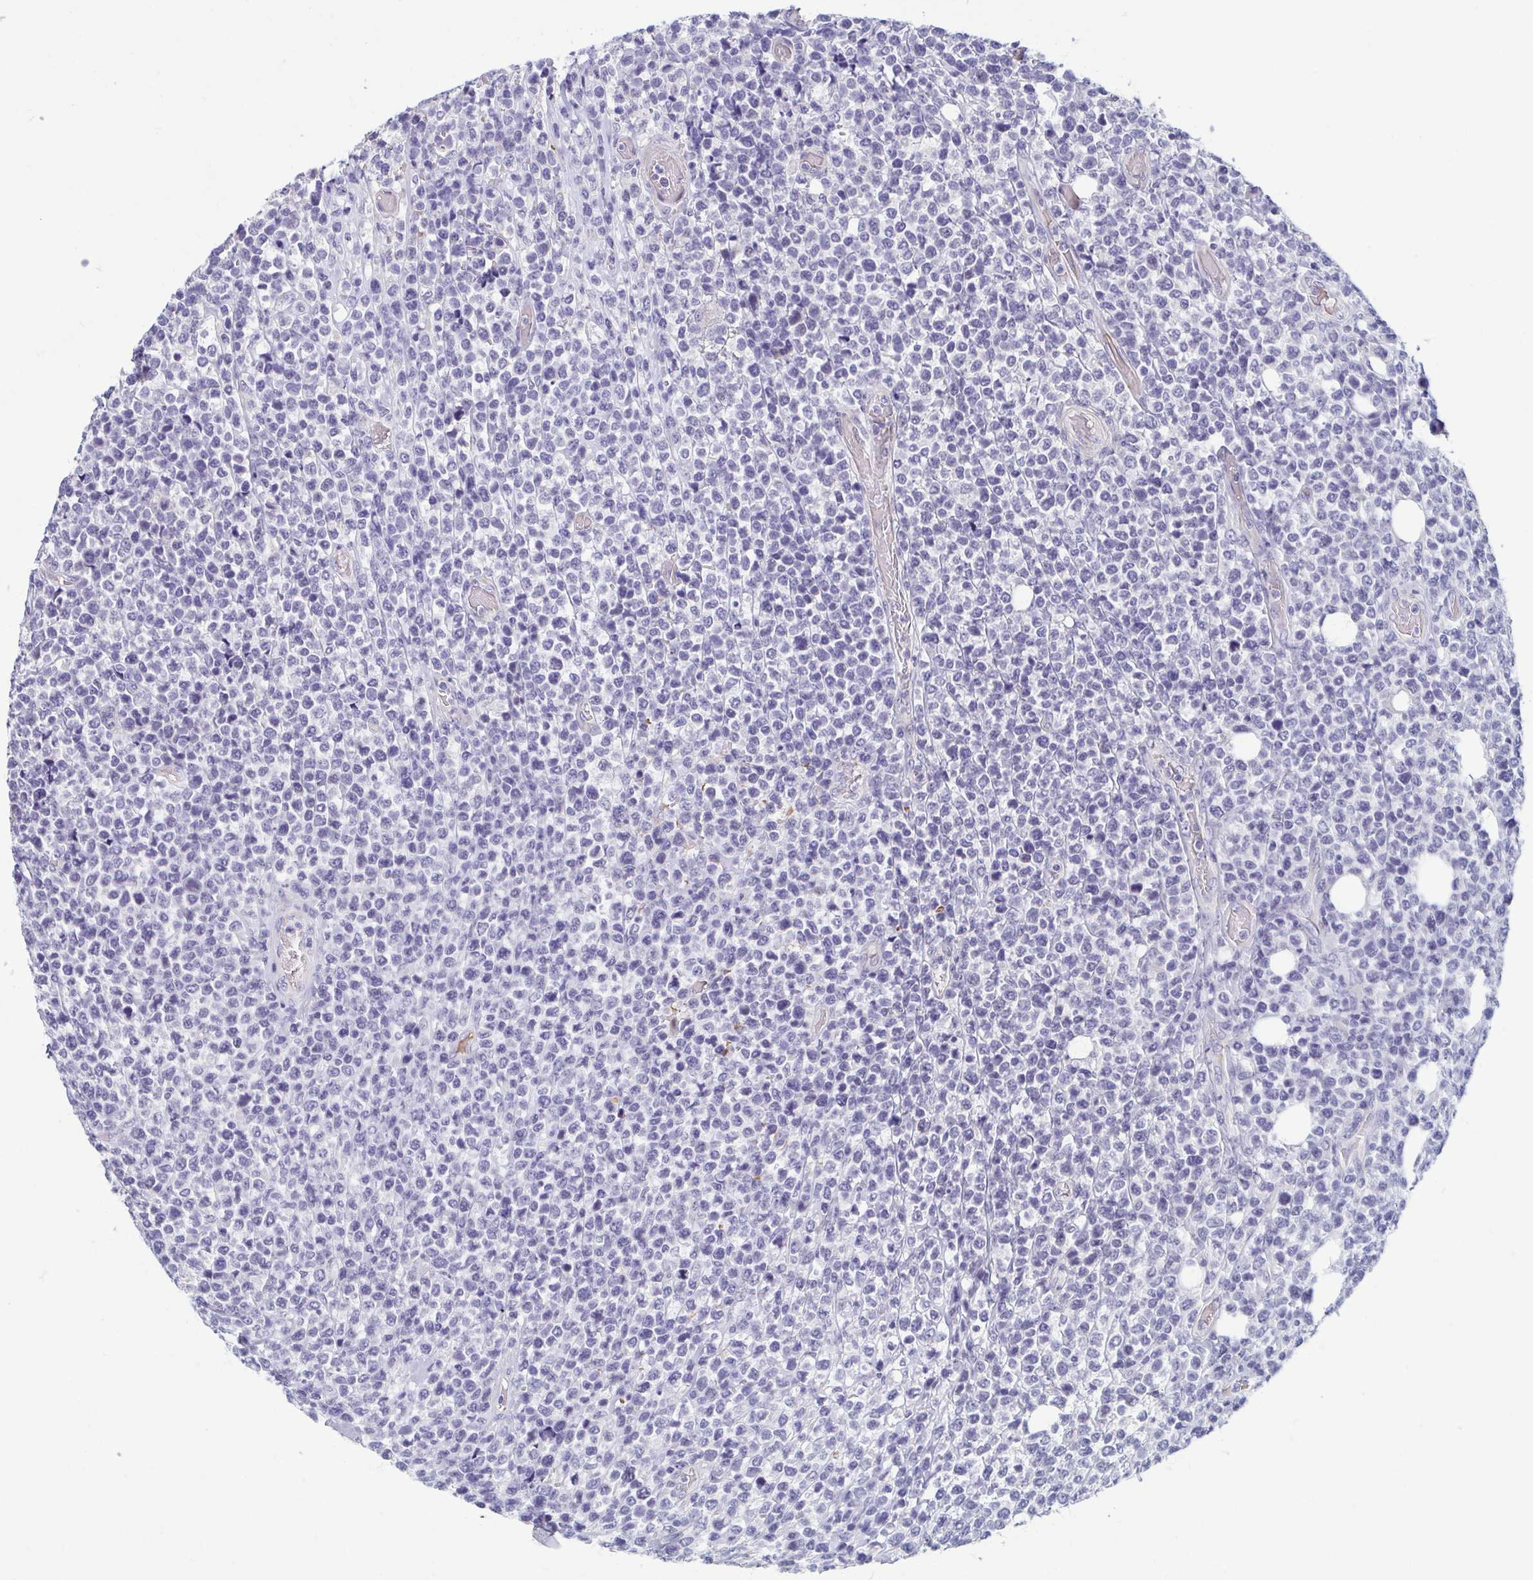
{"staining": {"intensity": "negative", "quantity": "none", "location": "none"}, "tissue": "lymphoma", "cell_type": "Tumor cells", "image_type": "cancer", "snomed": [{"axis": "morphology", "description": "Malignant lymphoma, non-Hodgkin's type, High grade"}, {"axis": "topography", "description": "Soft tissue"}], "caption": "High-grade malignant lymphoma, non-Hodgkin's type was stained to show a protein in brown. There is no significant staining in tumor cells. Brightfield microscopy of immunohistochemistry (IHC) stained with DAB (3,3'-diaminobenzidine) (brown) and hematoxylin (blue), captured at high magnification.", "gene": "MORC4", "patient": {"sex": "female", "age": 56}}